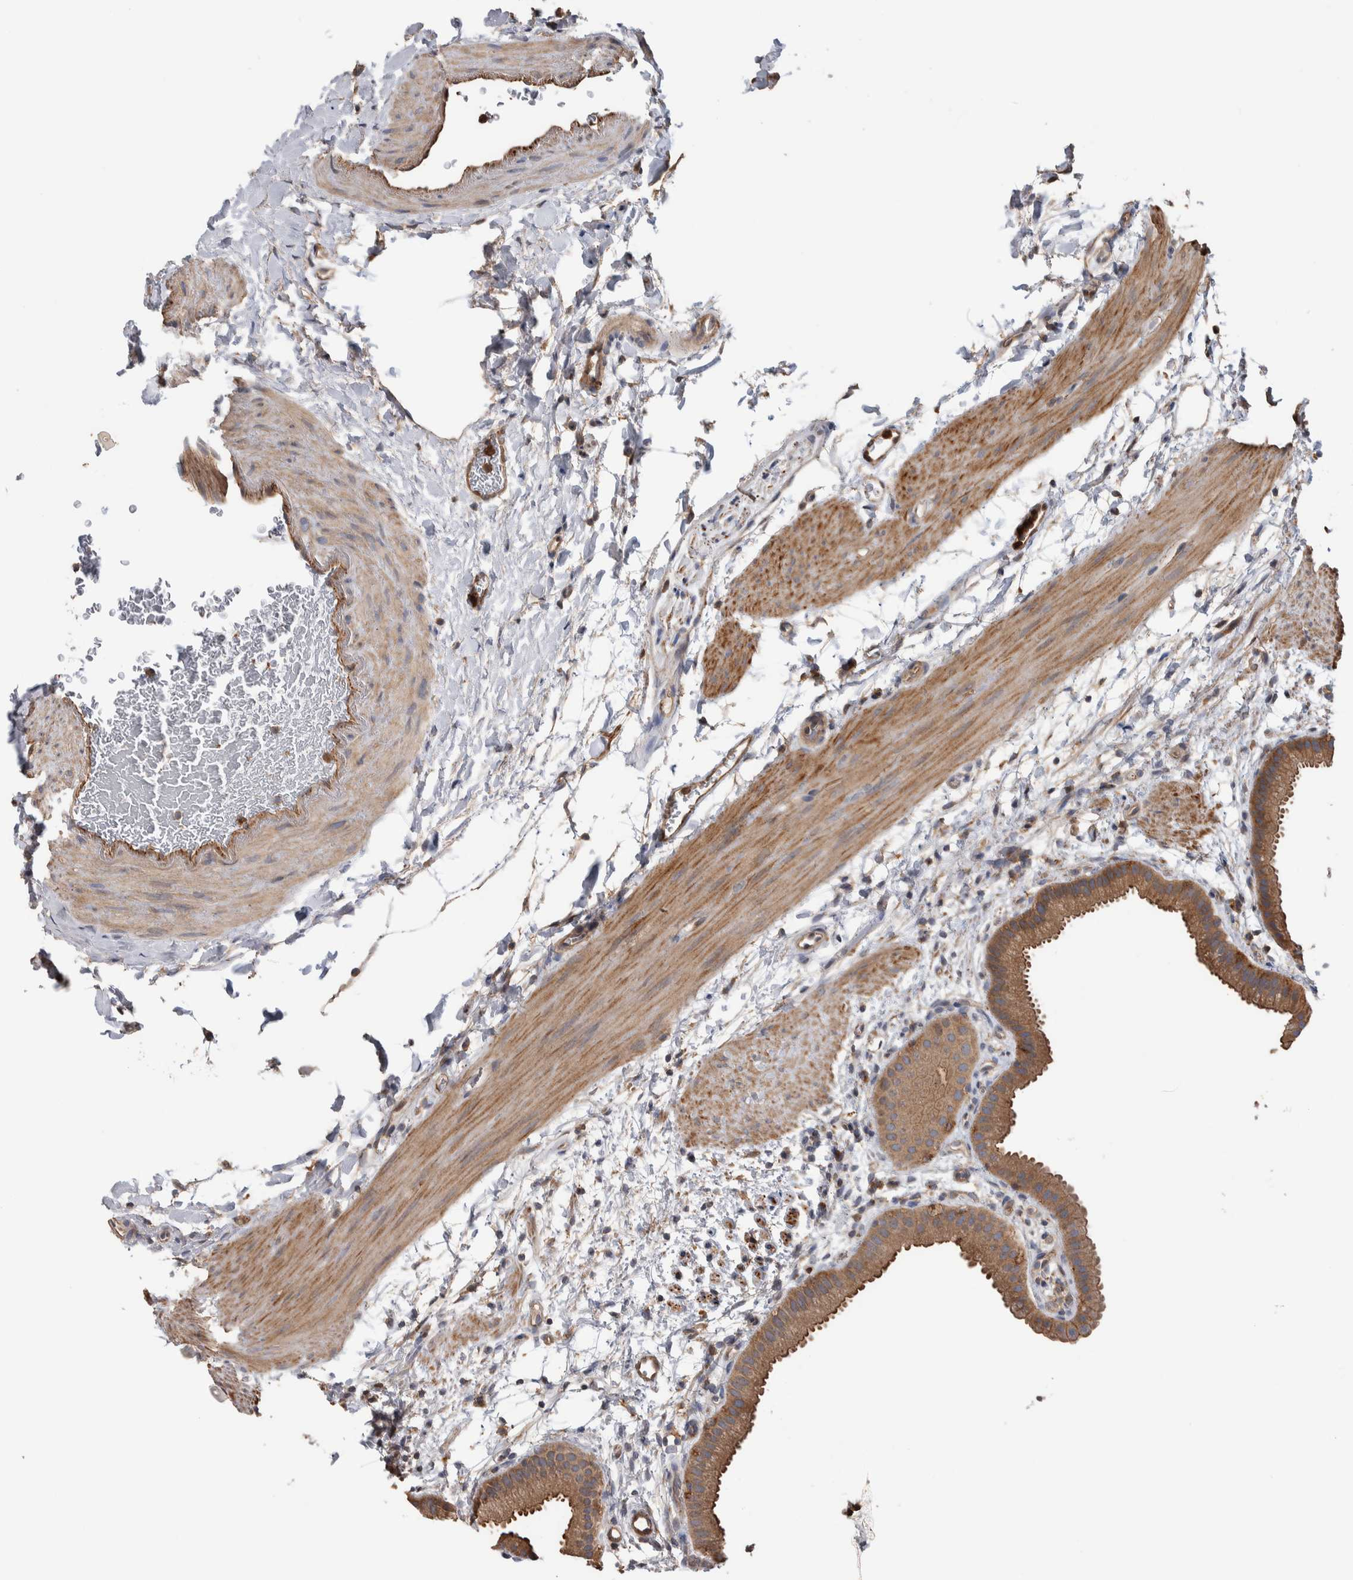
{"staining": {"intensity": "weak", "quantity": ">75%", "location": "cytoplasmic/membranous"}, "tissue": "gallbladder", "cell_type": "Glandular cells", "image_type": "normal", "snomed": [{"axis": "morphology", "description": "Normal tissue, NOS"}, {"axis": "topography", "description": "Gallbladder"}], "caption": "The immunohistochemical stain shows weak cytoplasmic/membranous staining in glandular cells of normal gallbladder. The protein is stained brown, and the nuclei are stained in blue (DAB IHC with brightfield microscopy, high magnification).", "gene": "SDCBP", "patient": {"sex": "female", "age": 64}}